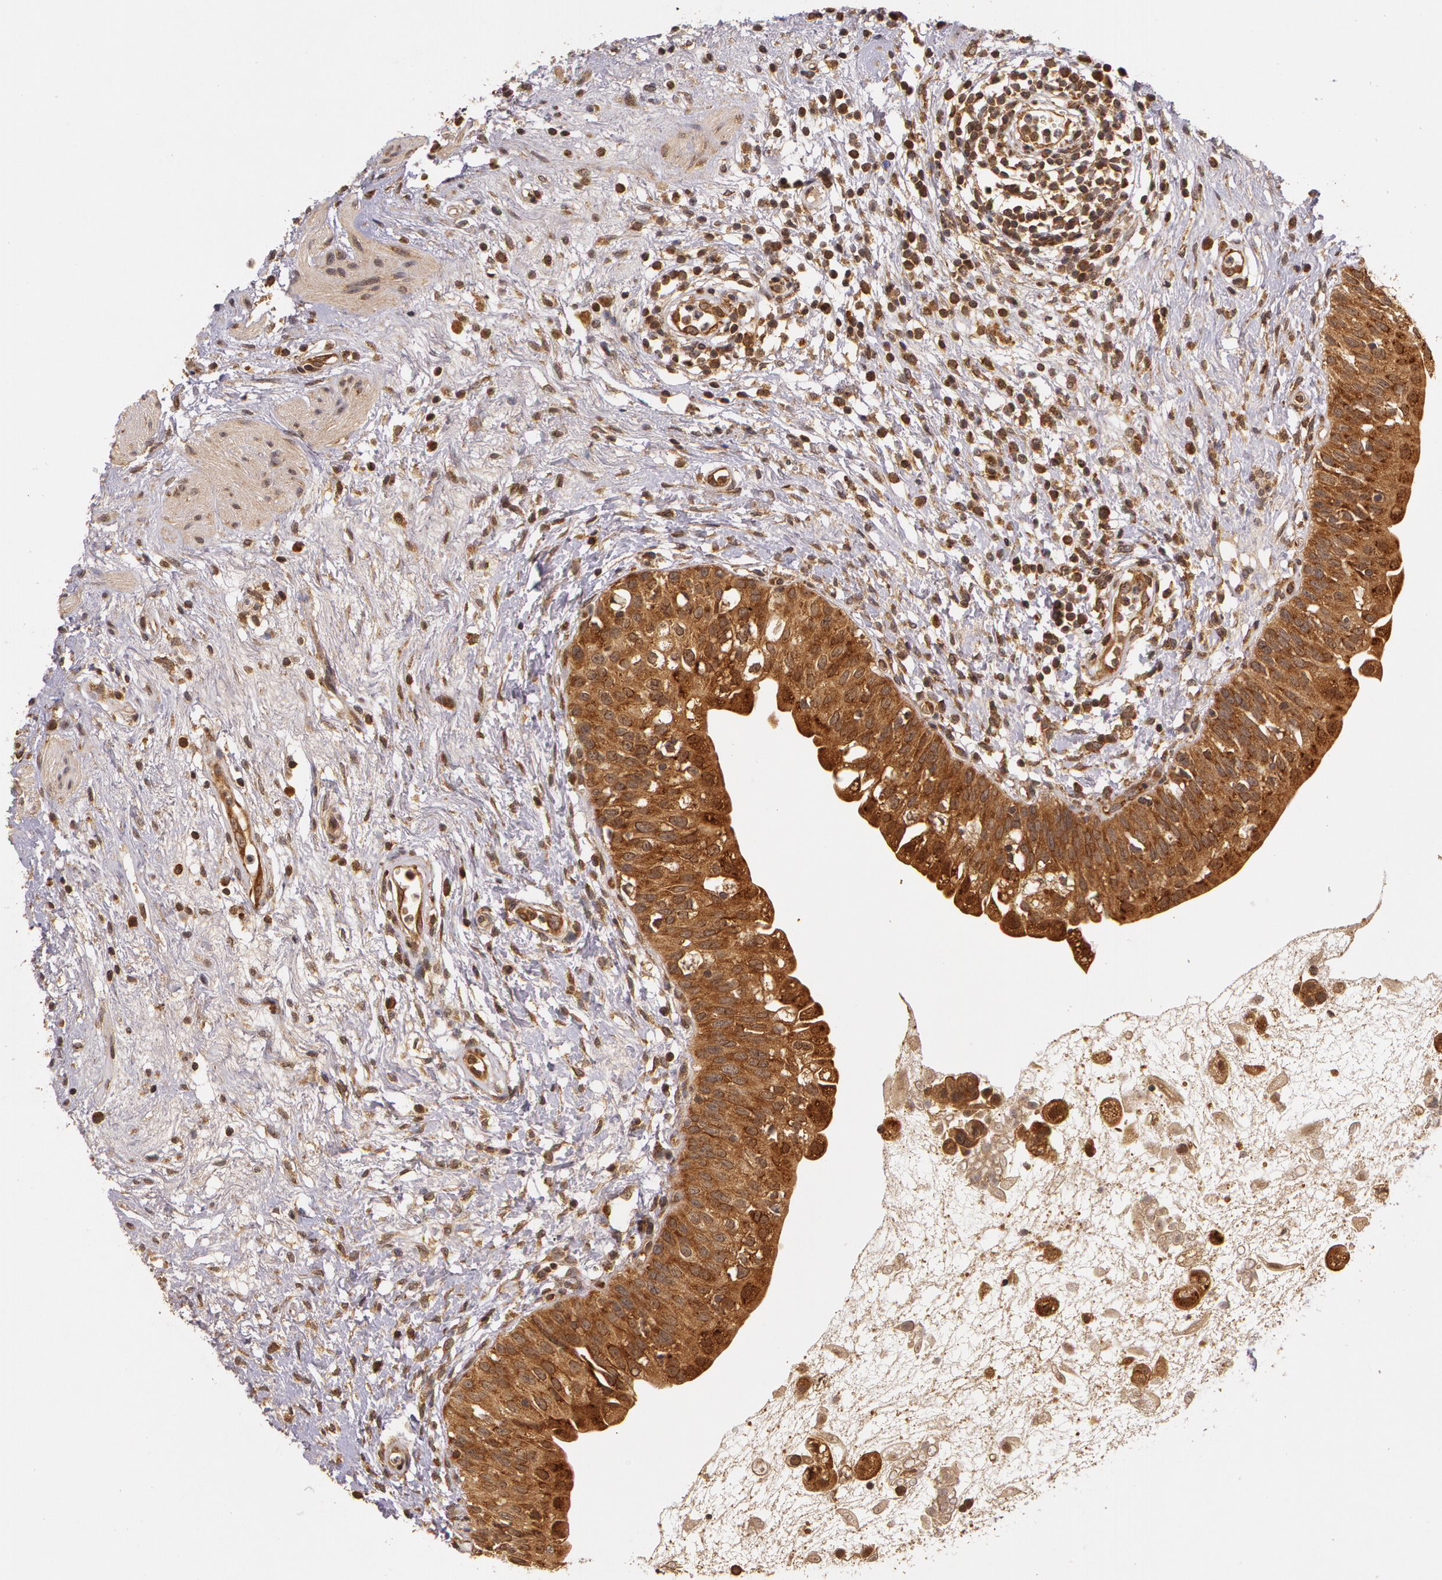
{"staining": {"intensity": "strong", "quantity": ">75%", "location": "cytoplasmic/membranous"}, "tissue": "urinary bladder", "cell_type": "Urothelial cells", "image_type": "normal", "snomed": [{"axis": "morphology", "description": "Normal tissue, NOS"}, {"axis": "topography", "description": "Urinary bladder"}], "caption": "IHC (DAB) staining of benign human urinary bladder shows strong cytoplasmic/membranous protein staining in approximately >75% of urothelial cells.", "gene": "ASCC2", "patient": {"sex": "female", "age": 55}}